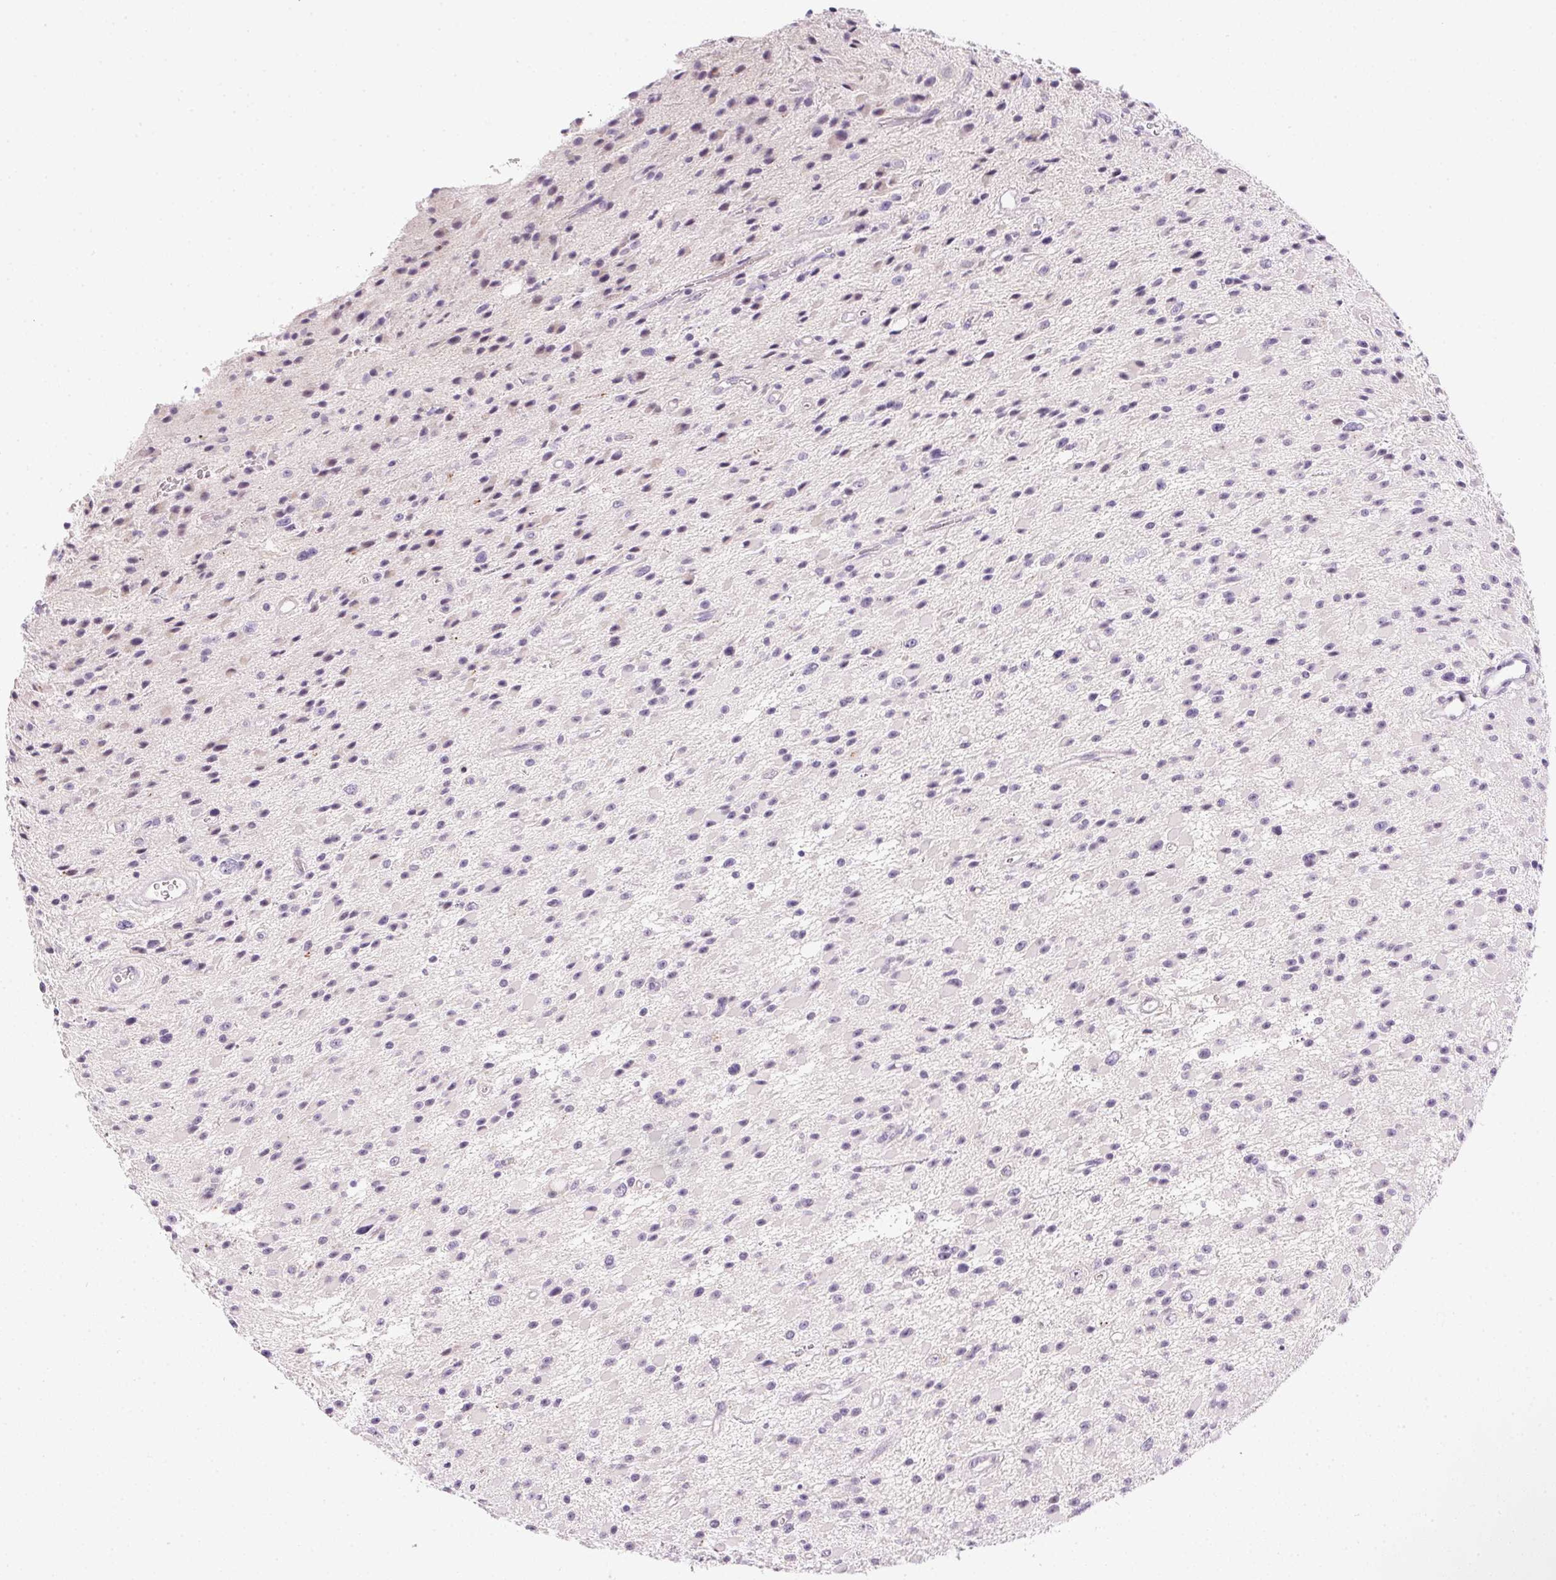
{"staining": {"intensity": "negative", "quantity": "none", "location": "none"}, "tissue": "glioma", "cell_type": "Tumor cells", "image_type": "cancer", "snomed": [{"axis": "morphology", "description": "Glioma, malignant, High grade"}, {"axis": "topography", "description": "Brain"}], "caption": "IHC image of neoplastic tissue: human malignant high-grade glioma stained with DAB demonstrates no significant protein expression in tumor cells.", "gene": "GSDMC", "patient": {"sex": "male", "age": 29}}